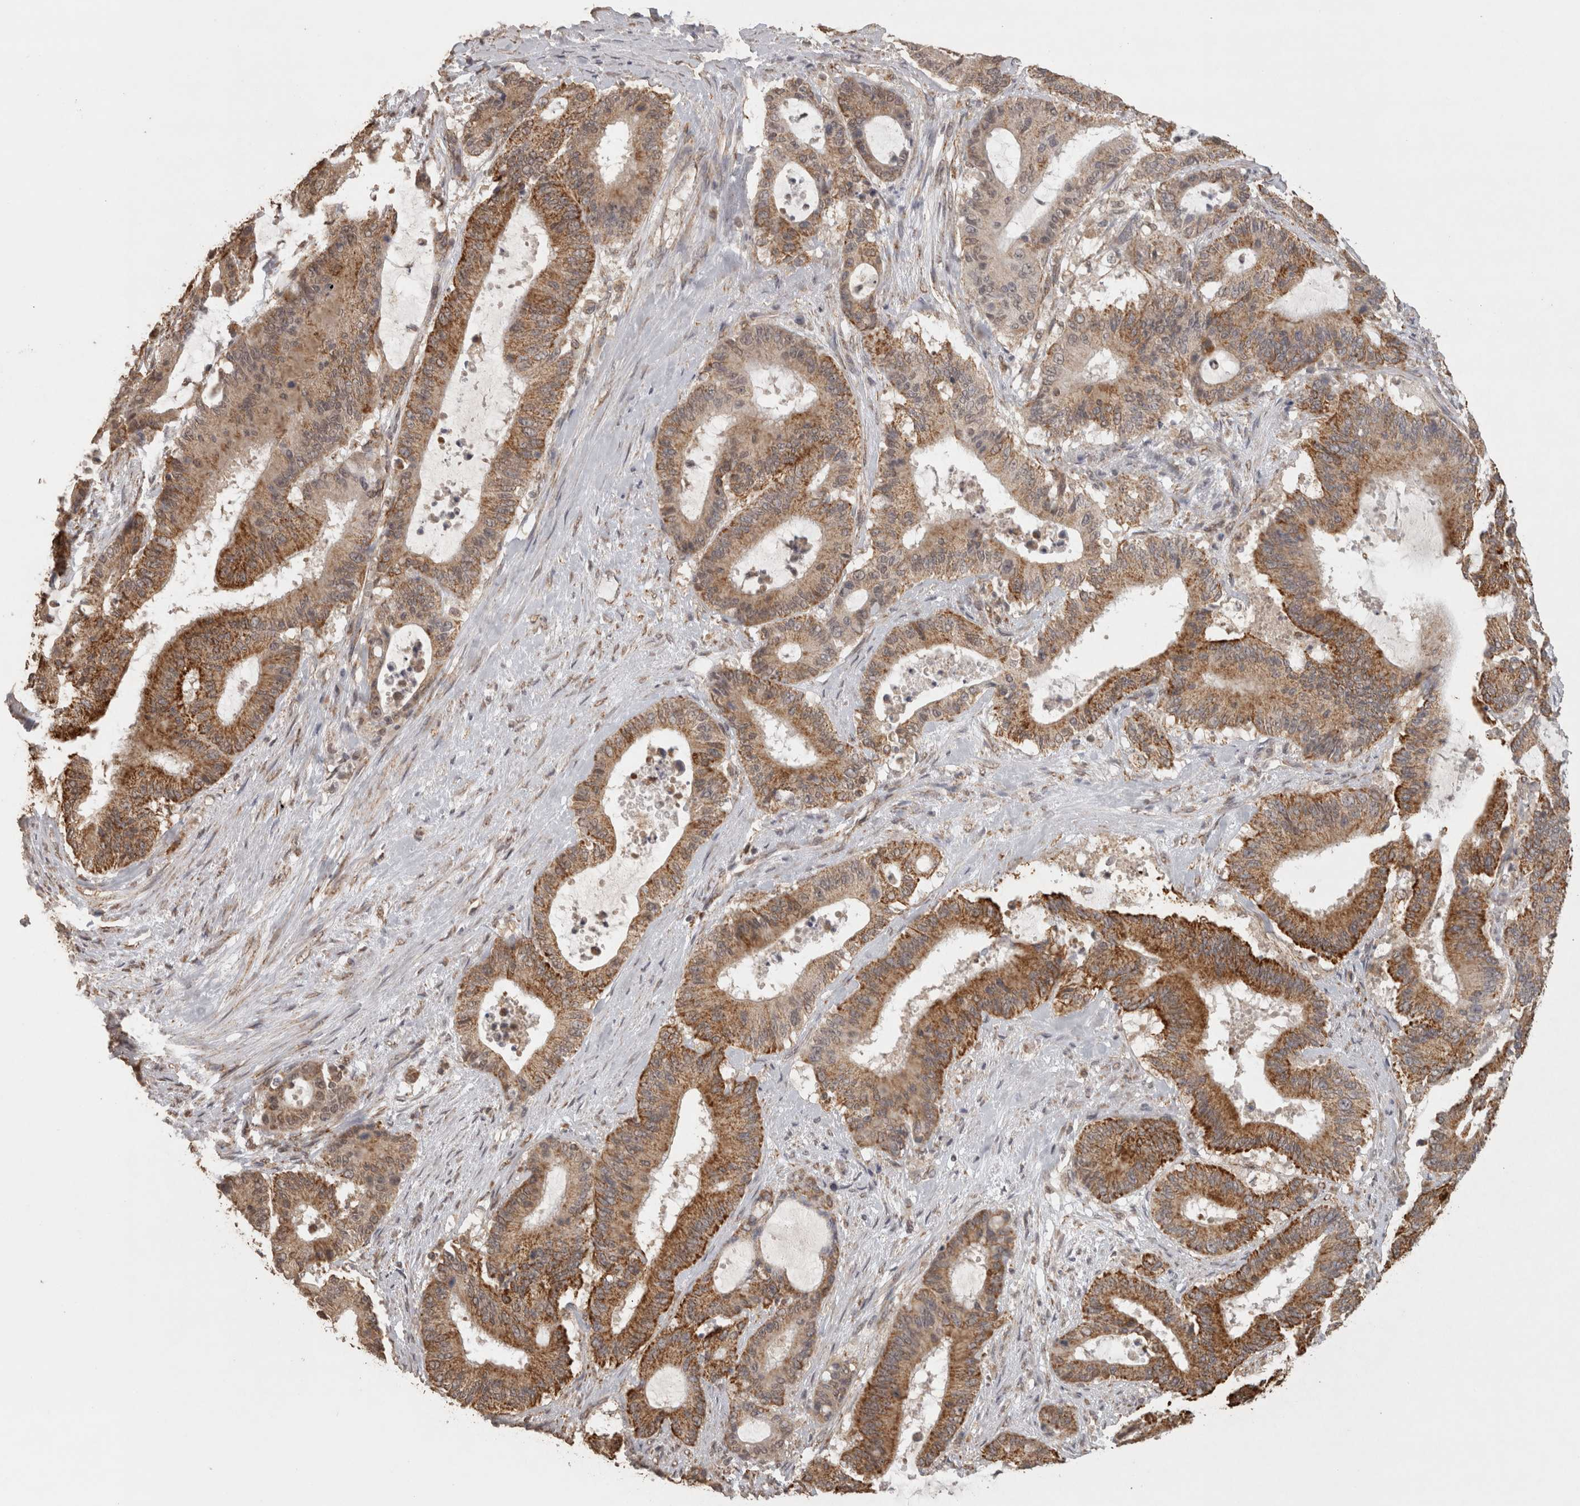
{"staining": {"intensity": "moderate", "quantity": ">75%", "location": "cytoplasmic/membranous"}, "tissue": "liver cancer", "cell_type": "Tumor cells", "image_type": "cancer", "snomed": [{"axis": "morphology", "description": "Cholangiocarcinoma"}, {"axis": "topography", "description": "Liver"}], "caption": "There is medium levels of moderate cytoplasmic/membranous staining in tumor cells of liver cancer, as demonstrated by immunohistochemical staining (brown color).", "gene": "BNIP3L", "patient": {"sex": "female", "age": 73}}